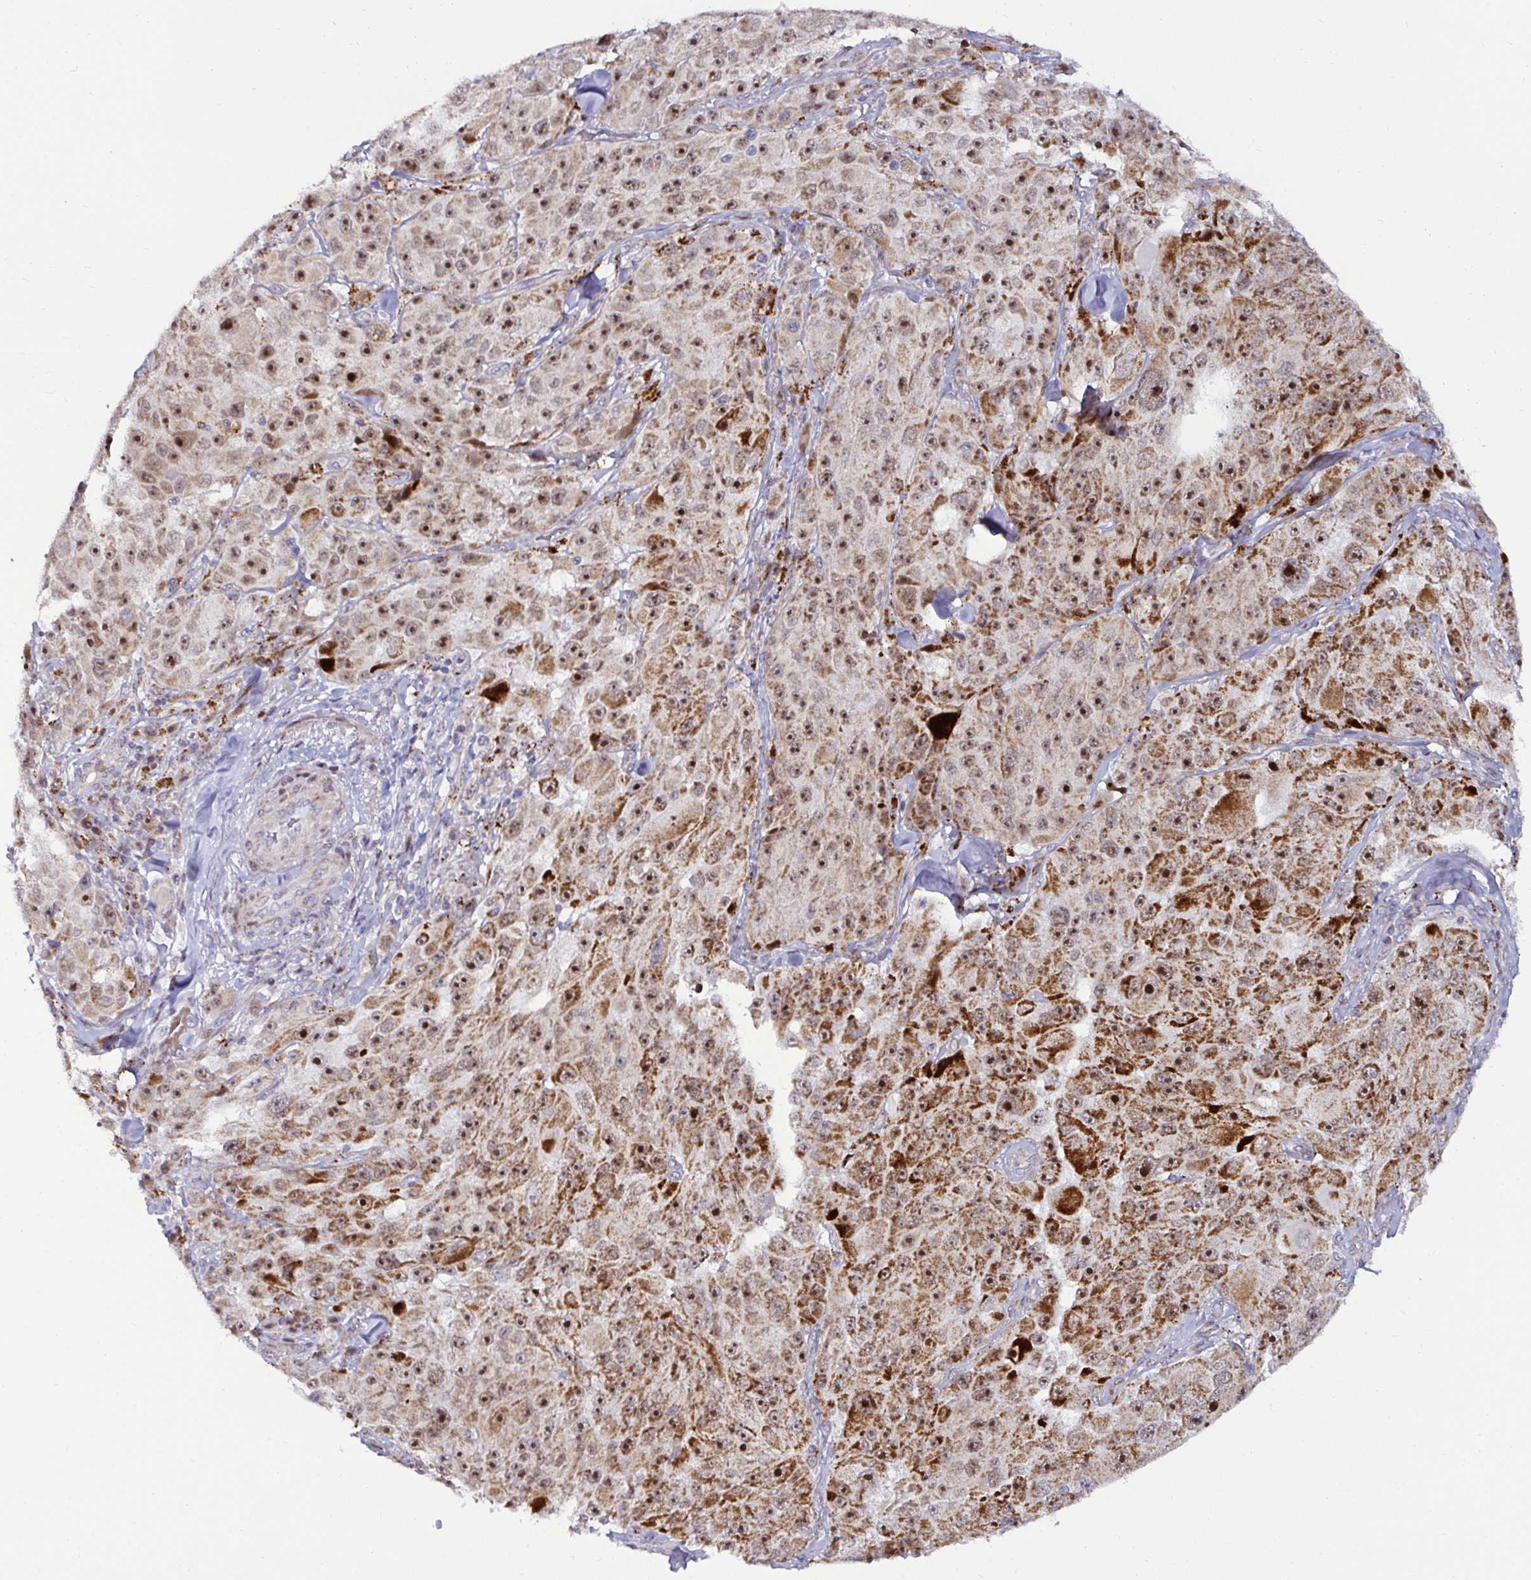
{"staining": {"intensity": "moderate", "quantity": ">75%", "location": "cytoplasmic/membranous,nuclear"}, "tissue": "melanoma", "cell_type": "Tumor cells", "image_type": "cancer", "snomed": [{"axis": "morphology", "description": "Malignant melanoma, Metastatic site"}, {"axis": "topography", "description": "Lymph node"}], "caption": "Protein expression analysis of melanoma reveals moderate cytoplasmic/membranous and nuclear staining in about >75% of tumor cells.", "gene": "DZIP1", "patient": {"sex": "male", "age": 62}}